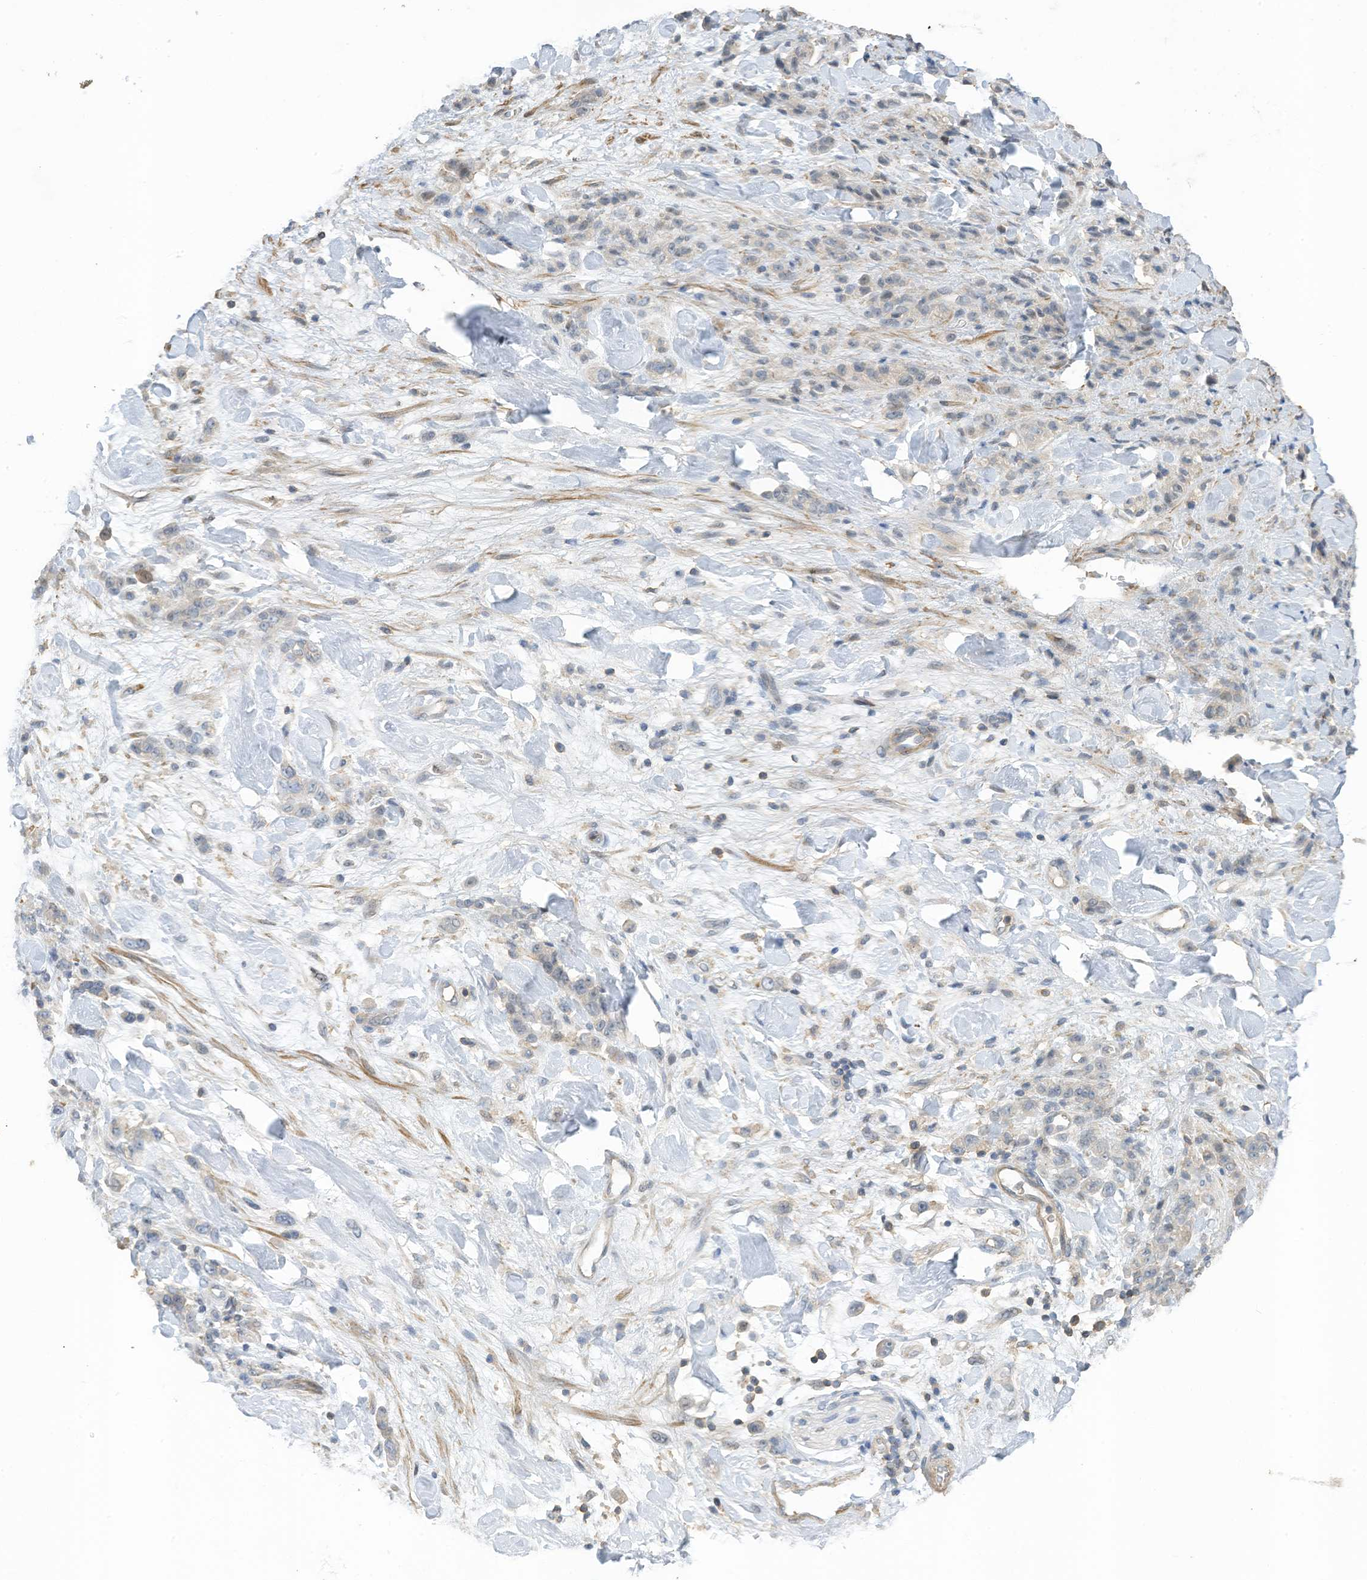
{"staining": {"intensity": "negative", "quantity": "none", "location": "none"}, "tissue": "stomach cancer", "cell_type": "Tumor cells", "image_type": "cancer", "snomed": [{"axis": "morphology", "description": "Normal tissue, NOS"}, {"axis": "morphology", "description": "Adenocarcinoma, NOS"}, {"axis": "topography", "description": "Stomach"}], "caption": "IHC image of neoplastic tissue: adenocarcinoma (stomach) stained with DAB (3,3'-diaminobenzidine) displays no significant protein staining in tumor cells.", "gene": "SLFN14", "patient": {"sex": "male", "age": 82}}